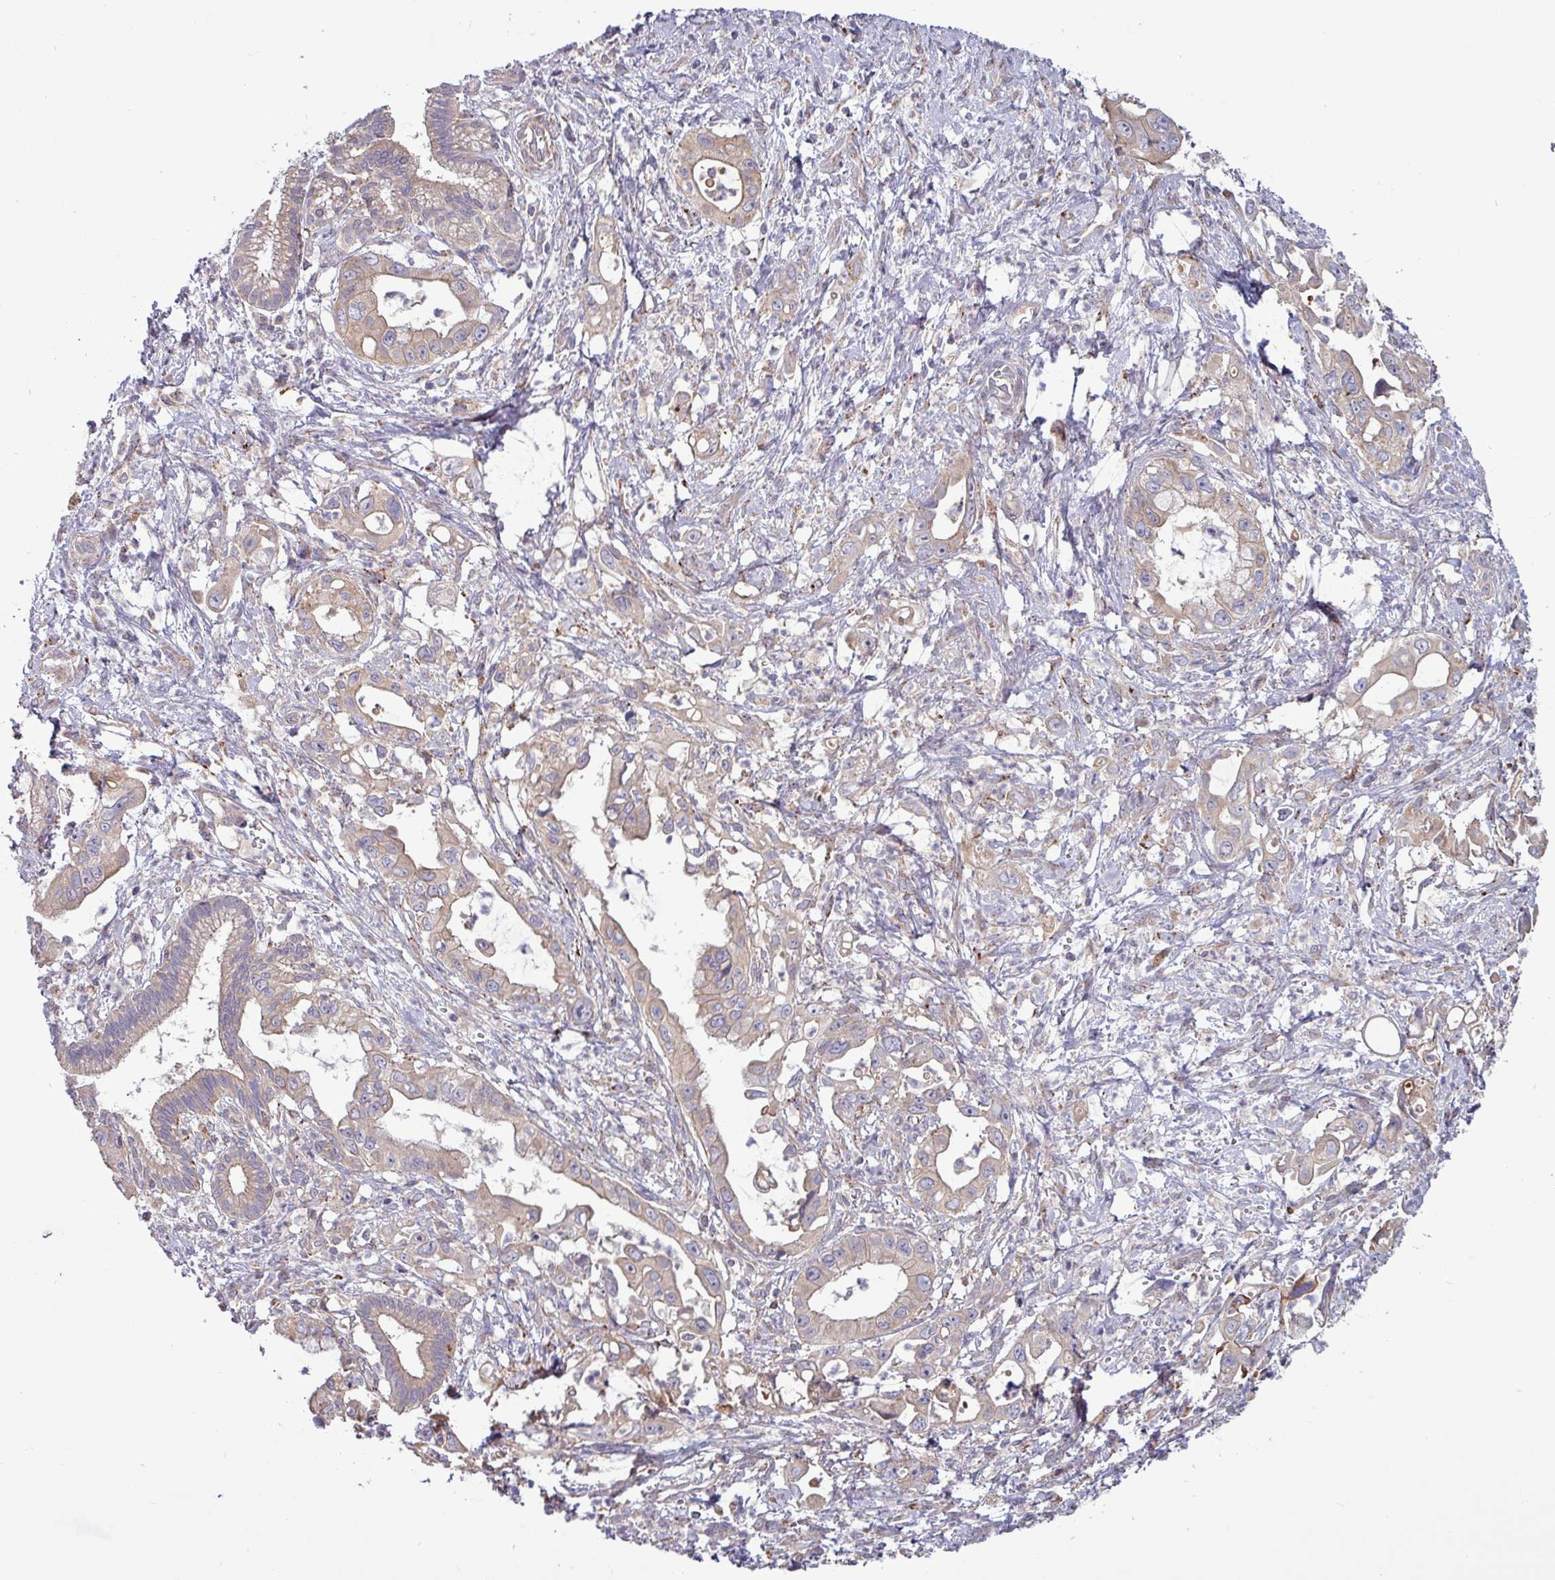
{"staining": {"intensity": "weak", "quantity": ">75%", "location": "cytoplasmic/membranous"}, "tissue": "pancreatic cancer", "cell_type": "Tumor cells", "image_type": "cancer", "snomed": [{"axis": "morphology", "description": "Adenocarcinoma, NOS"}, {"axis": "topography", "description": "Pancreas"}], "caption": "Immunohistochemistry (IHC) of pancreatic adenocarcinoma demonstrates low levels of weak cytoplasmic/membranous expression in approximately >75% of tumor cells.", "gene": "PLIN2", "patient": {"sex": "male", "age": 61}}